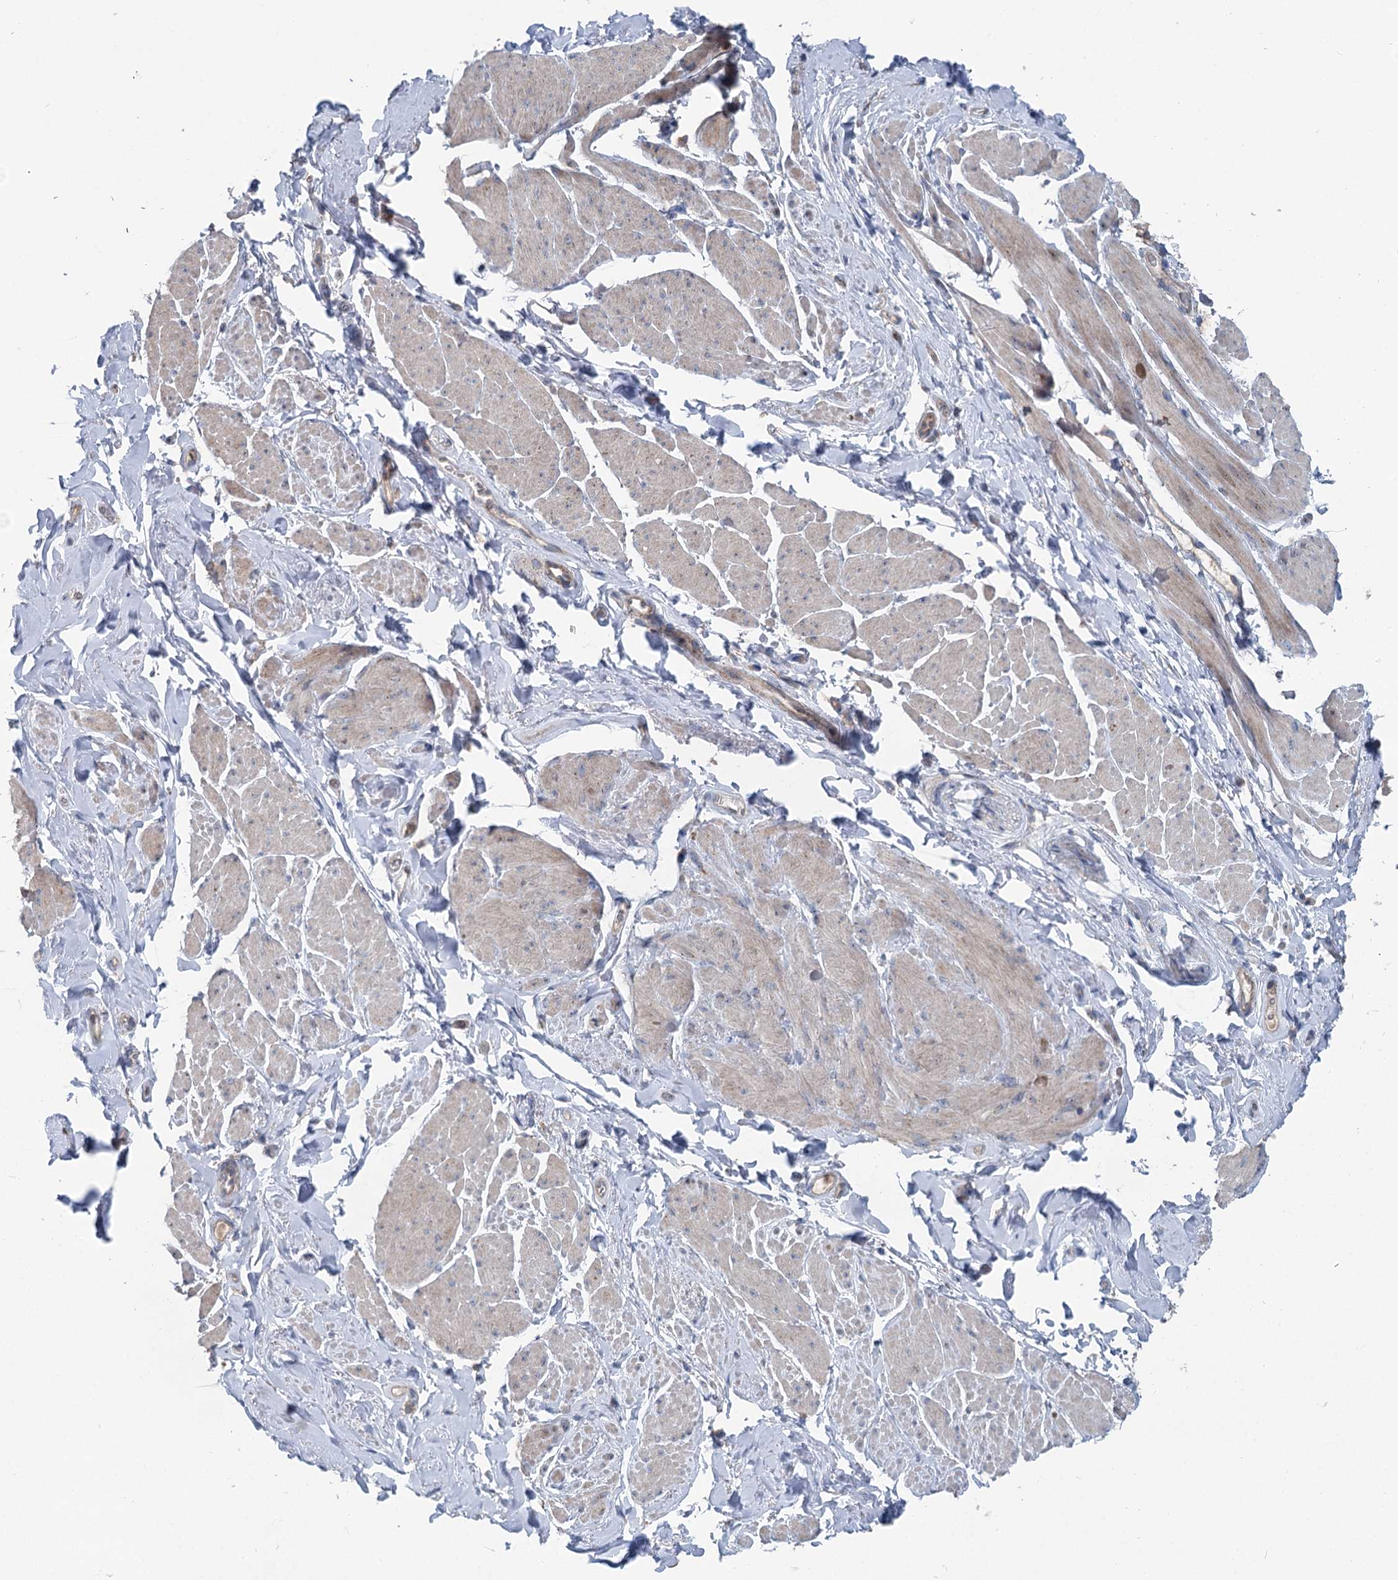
{"staining": {"intensity": "negative", "quantity": "none", "location": "none"}, "tissue": "smooth muscle", "cell_type": "Smooth muscle cells", "image_type": "normal", "snomed": [{"axis": "morphology", "description": "Normal tissue, NOS"}, {"axis": "topography", "description": "Smooth muscle"}, {"axis": "topography", "description": "Peripheral nerve tissue"}], "caption": "Smooth muscle stained for a protein using immunohistochemistry (IHC) shows no positivity smooth muscle cells.", "gene": "MARK2", "patient": {"sex": "male", "age": 69}}